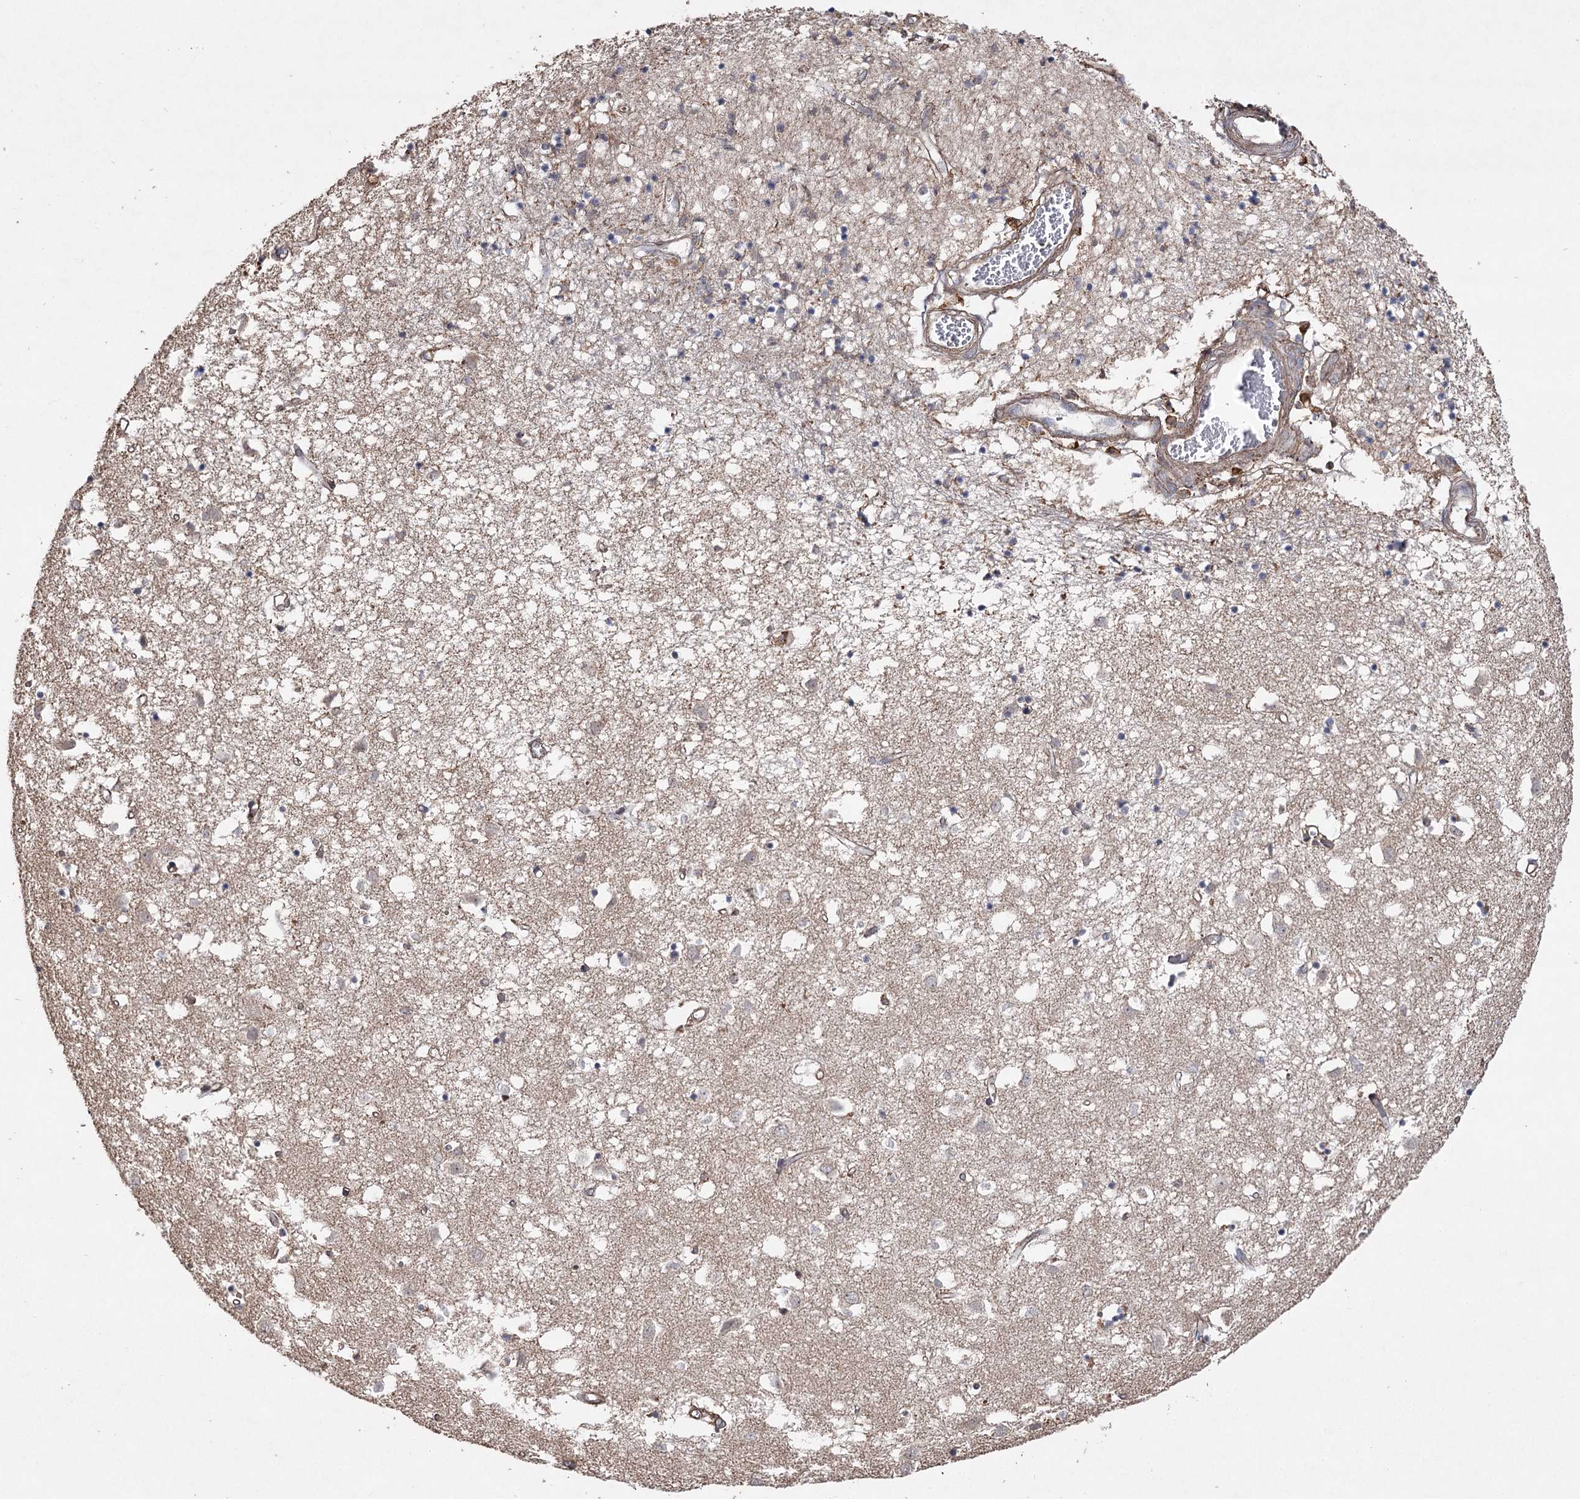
{"staining": {"intensity": "negative", "quantity": "none", "location": "none"}, "tissue": "caudate", "cell_type": "Glial cells", "image_type": "normal", "snomed": [{"axis": "morphology", "description": "Normal tissue, NOS"}, {"axis": "topography", "description": "Lateral ventricle wall"}], "caption": "This is a micrograph of immunohistochemistry (IHC) staining of unremarkable caudate, which shows no staining in glial cells. (DAB (3,3'-diaminobenzidine) immunohistochemistry (IHC) visualized using brightfield microscopy, high magnification).", "gene": "OBSL1", "patient": {"sex": "male", "age": 70}}